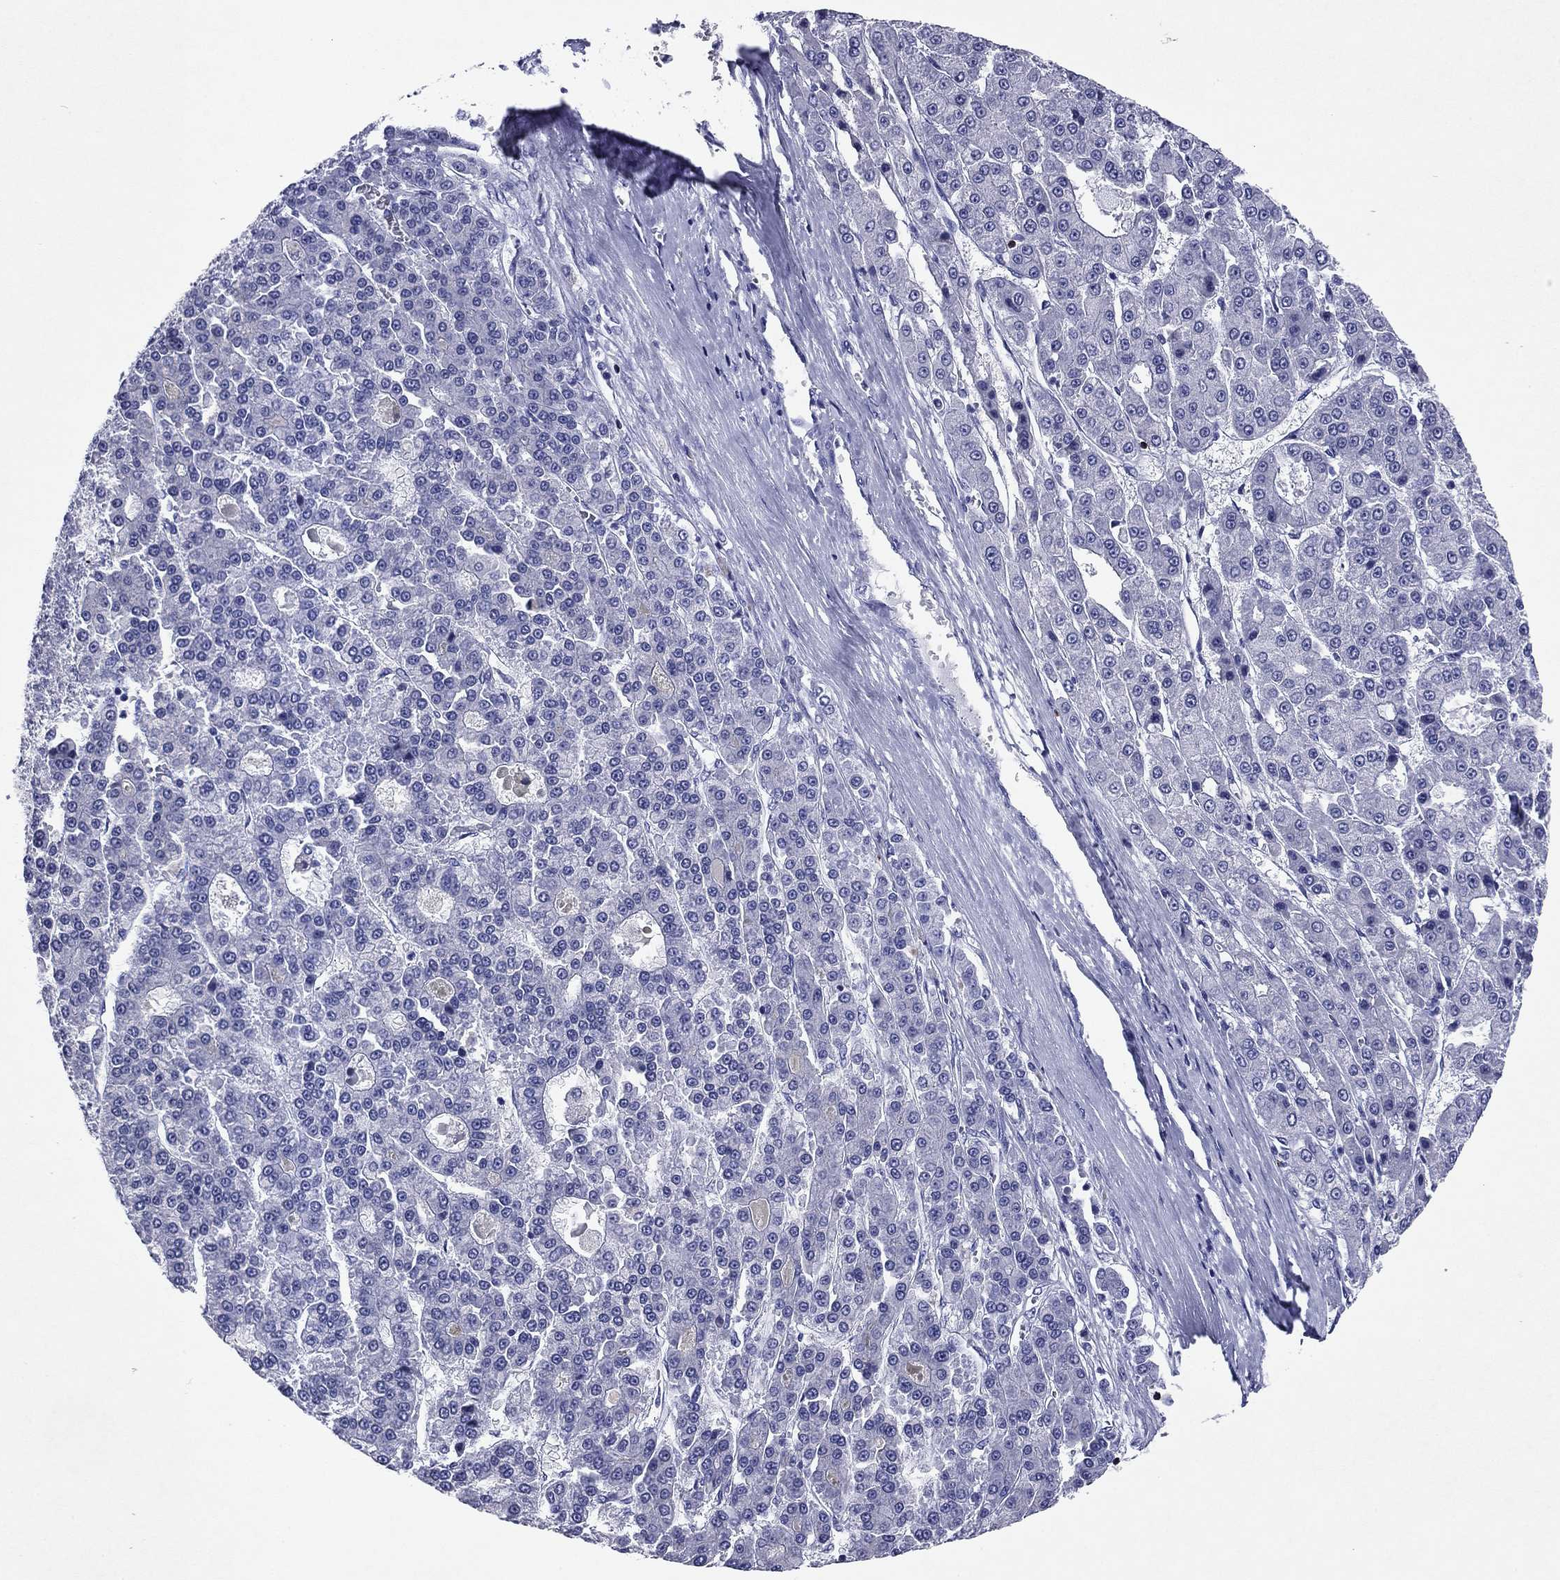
{"staining": {"intensity": "negative", "quantity": "none", "location": "none"}, "tissue": "liver cancer", "cell_type": "Tumor cells", "image_type": "cancer", "snomed": [{"axis": "morphology", "description": "Carcinoma, Hepatocellular, NOS"}, {"axis": "topography", "description": "Liver"}], "caption": "Protein analysis of hepatocellular carcinoma (liver) displays no significant staining in tumor cells. (IHC, brightfield microscopy, high magnification).", "gene": "GZMK", "patient": {"sex": "male", "age": 70}}